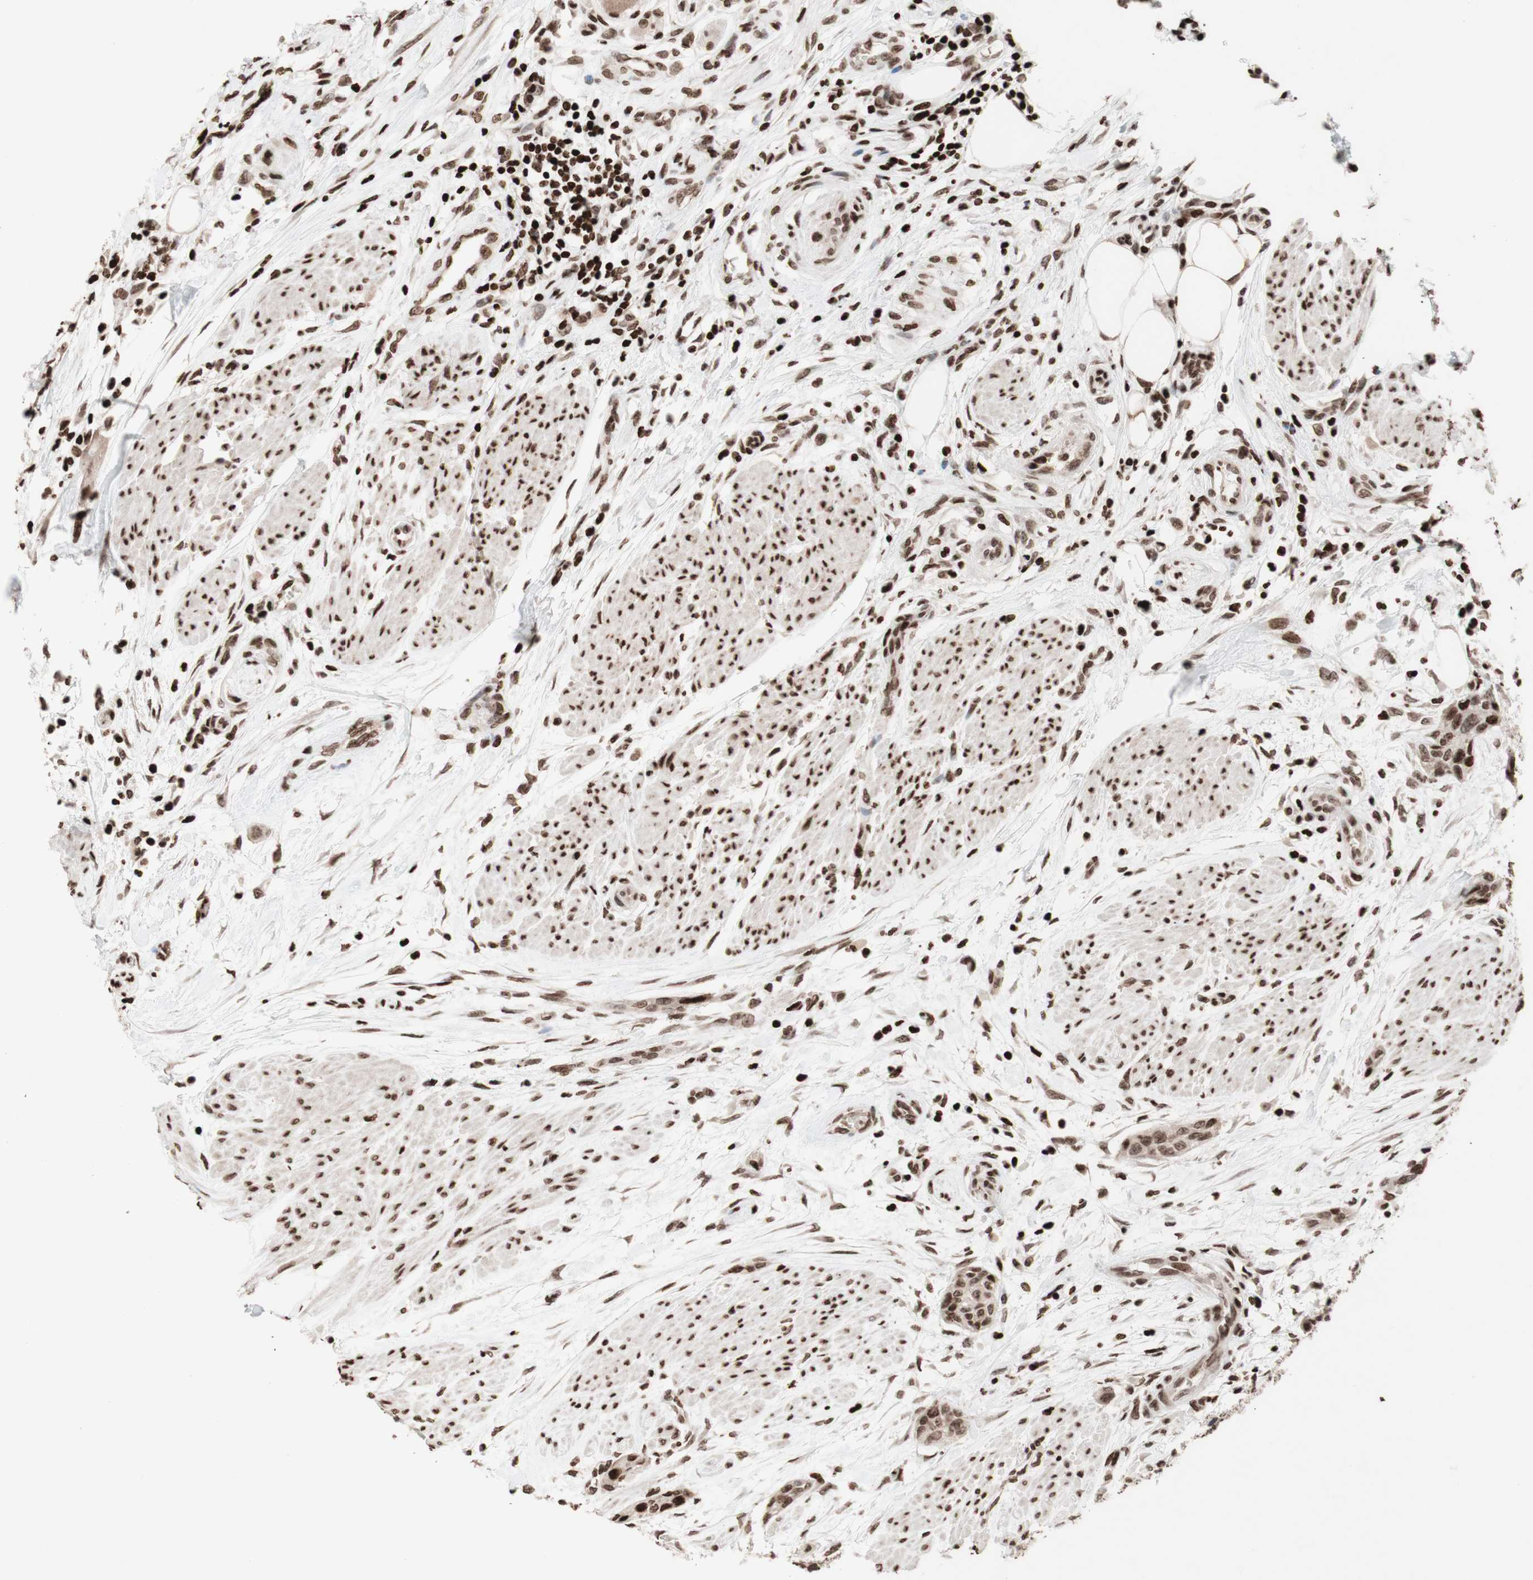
{"staining": {"intensity": "moderate", "quantity": ">75%", "location": "nuclear"}, "tissue": "urothelial cancer", "cell_type": "Tumor cells", "image_type": "cancer", "snomed": [{"axis": "morphology", "description": "Urothelial carcinoma, High grade"}, {"axis": "topography", "description": "Urinary bladder"}], "caption": "A photomicrograph of human urothelial cancer stained for a protein displays moderate nuclear brown staining in tumor cells. The staining was performed using DAB (3,3'-diaminobenzidine), with brown indicating positive protein expression. Nuclei are stained blue with hematoxylin.", "gene": "NCAPD2", "patient": {"sex": "male", "age": 35}}